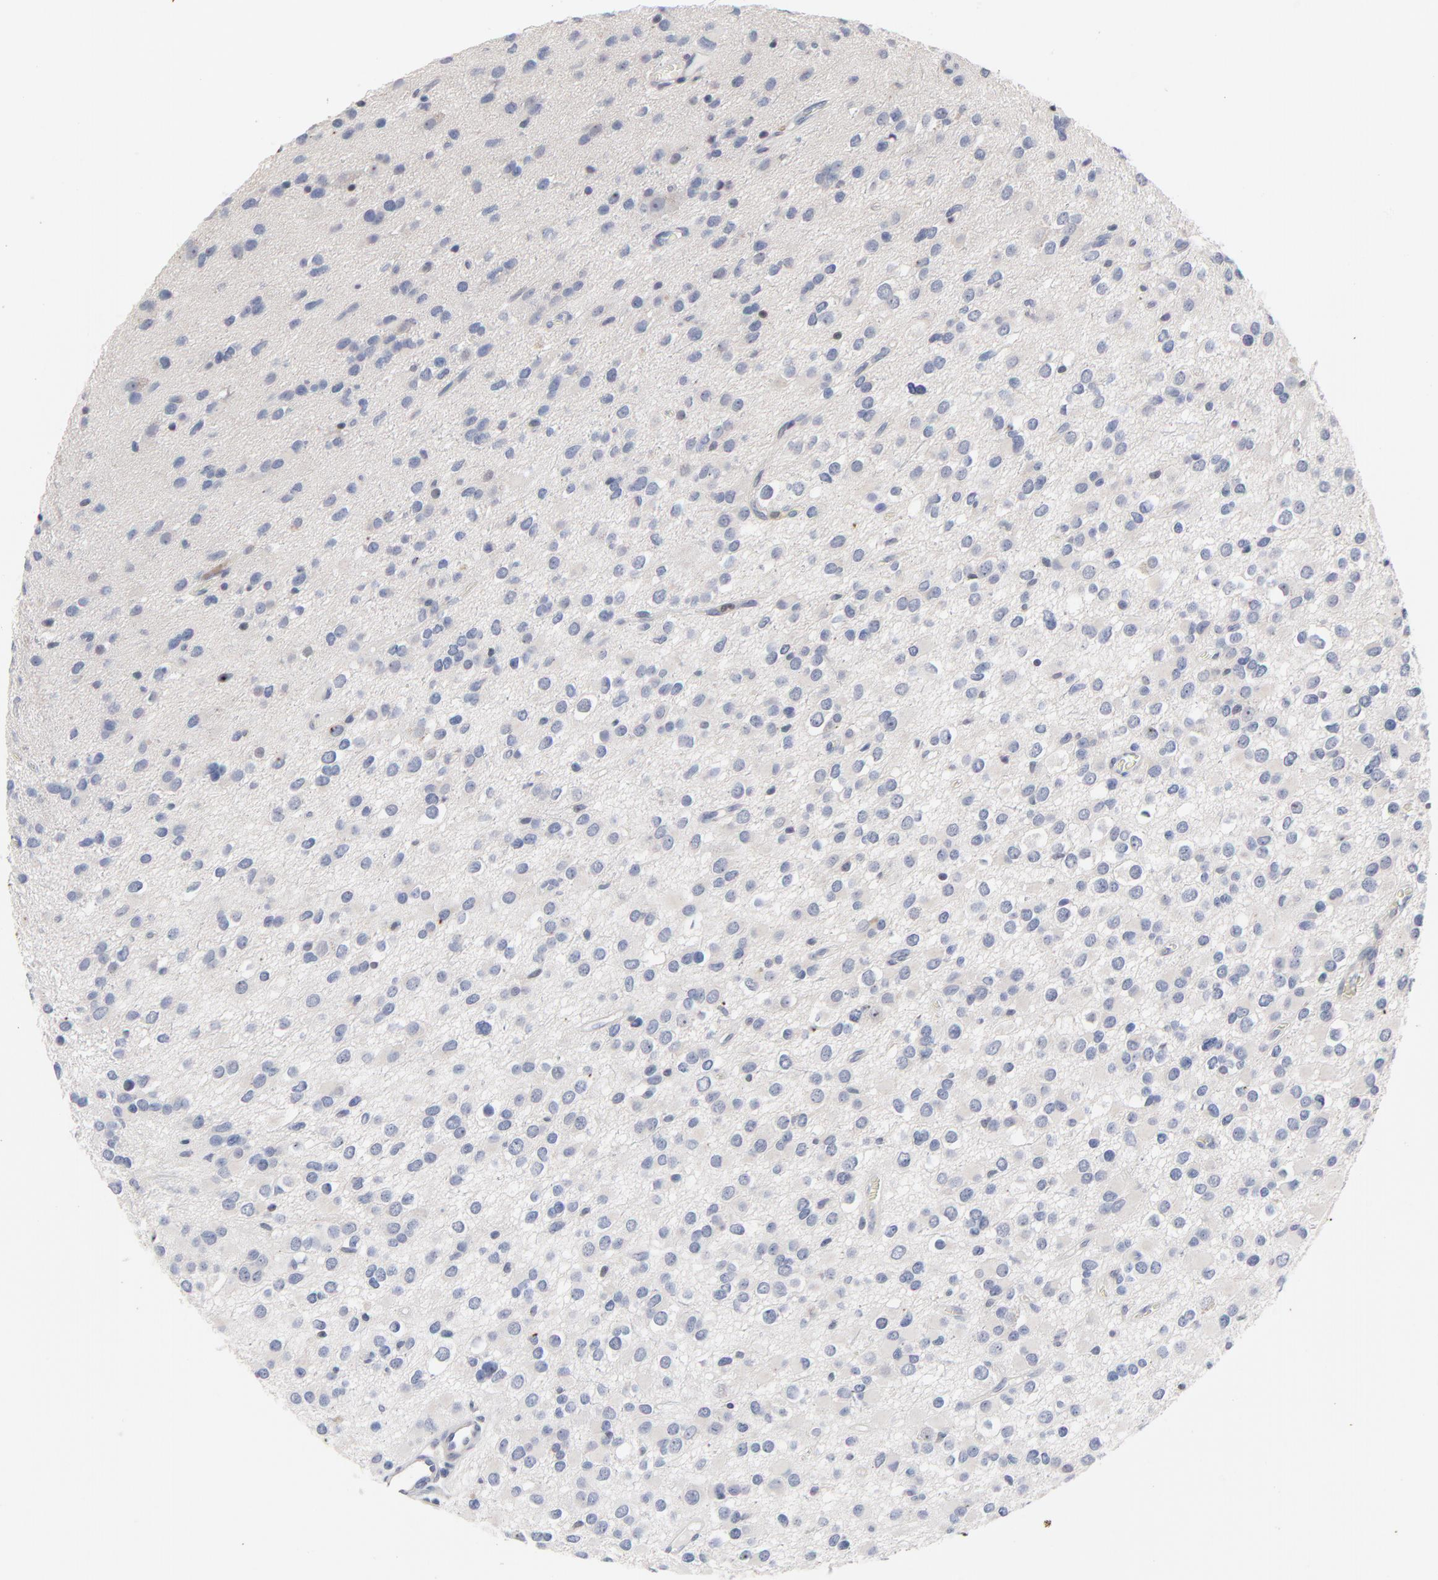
{"staining": {"intensity": "negative", "quantity": "none", "location": "none"}, "tissue": "glioma", "cell_type": "Tumor cells", "image_type": "cancer", "snomed": [{"axis": "morphology", "description": "Glioma, malignant, Low grade"}, {"axis": "topography", "description": "Brain"}], "caption": "High magnification brightfield microscopy of glioma stained with DAB (brown) and counterstained with hematoxylin (blue): tumor cells show no significant positivity.", "gene": "AADAC", "patient": {"sex": "male", "age": 42}}